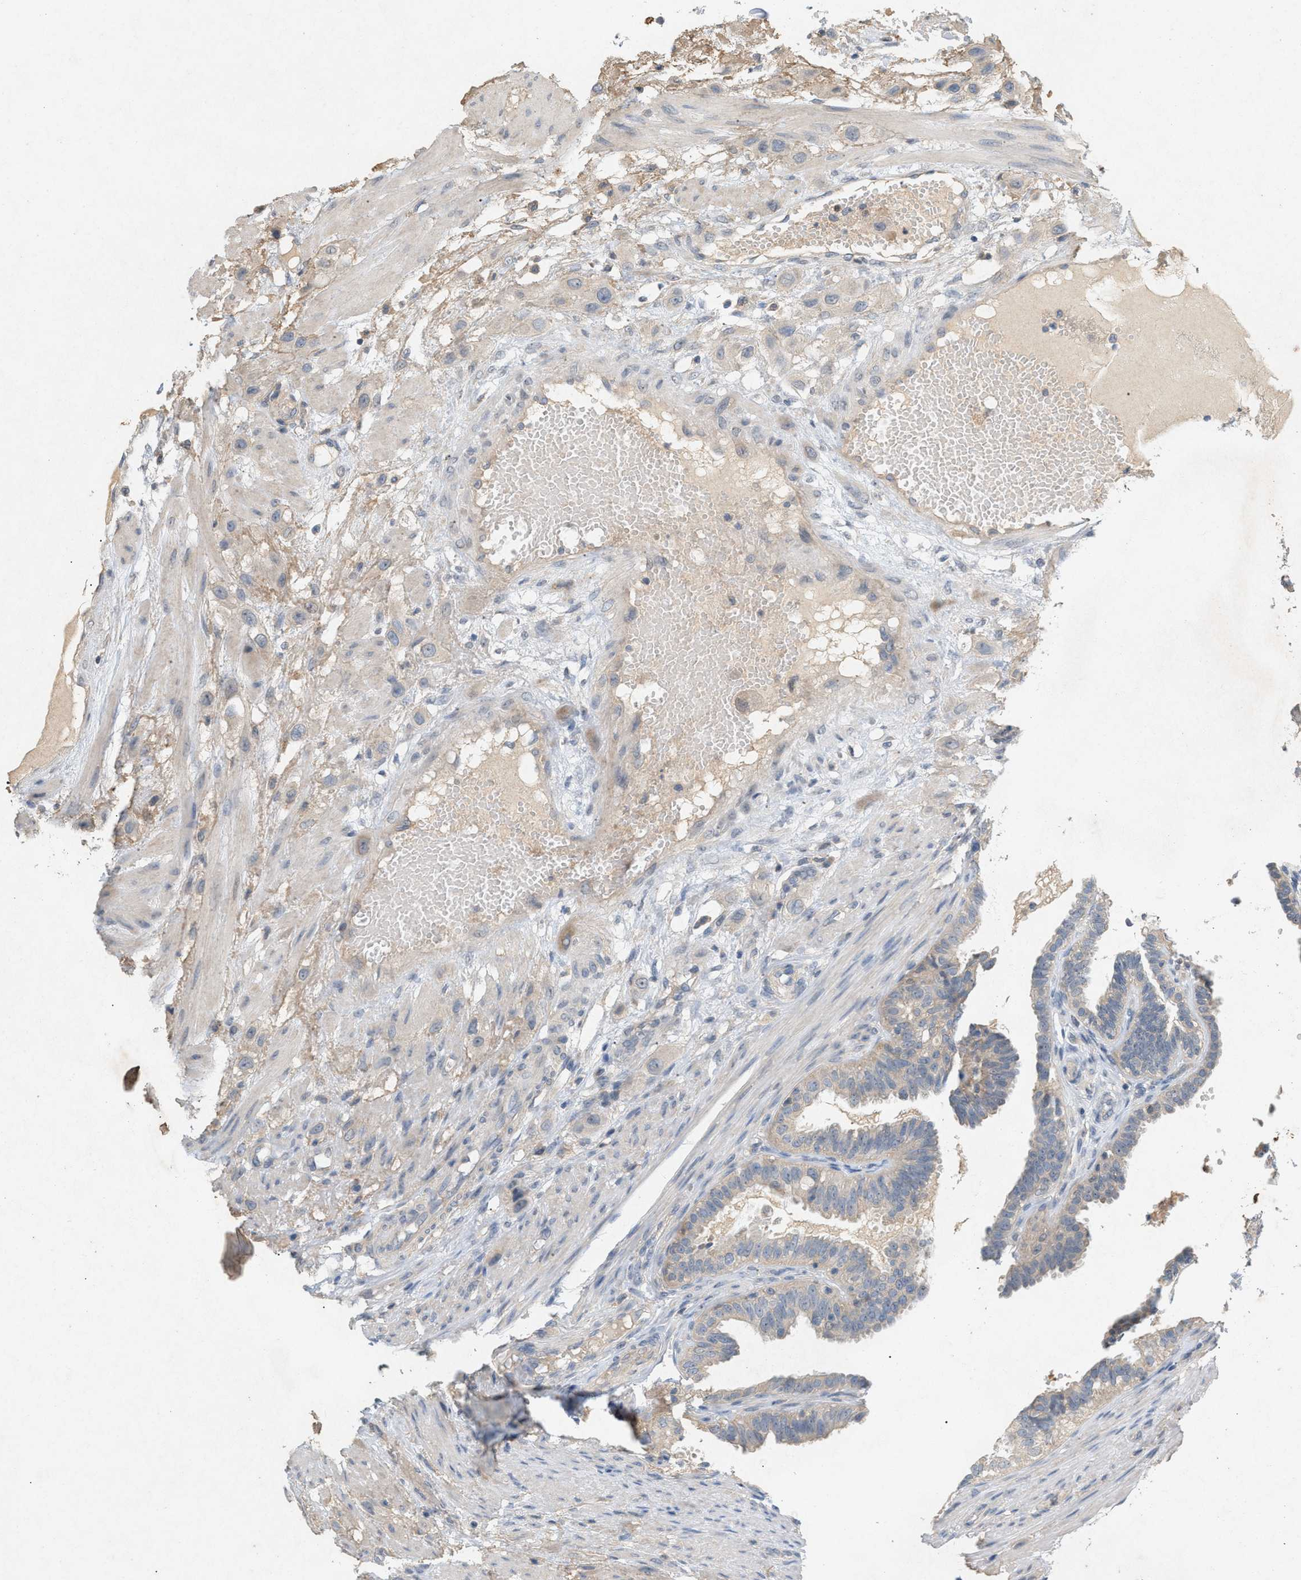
{"staining": {"intensity": "negative", "quantity": "none", "location": "none"}, "tissue": "fallopian tube", "cell_type": "Glandular cells", "image_type": "normal", "snomed": [{"axis": "morphology", "description": "Normal tissue, NOS"}, {"axis": "topography", "description": "Fallopian tube"}, {"axis": "topography", "description": "Placenta"}], "caption": "This histopathology image is of normal fallopian tube stained with IHC to label a protein in brown with the nuclei are counter-stained blue. There is no positivity in glandular cells. (Brightfield microscopy of DAB IHC at high magnification).", "gene": "DCAF7", "patient": {"sex": "female", "age": 34}}